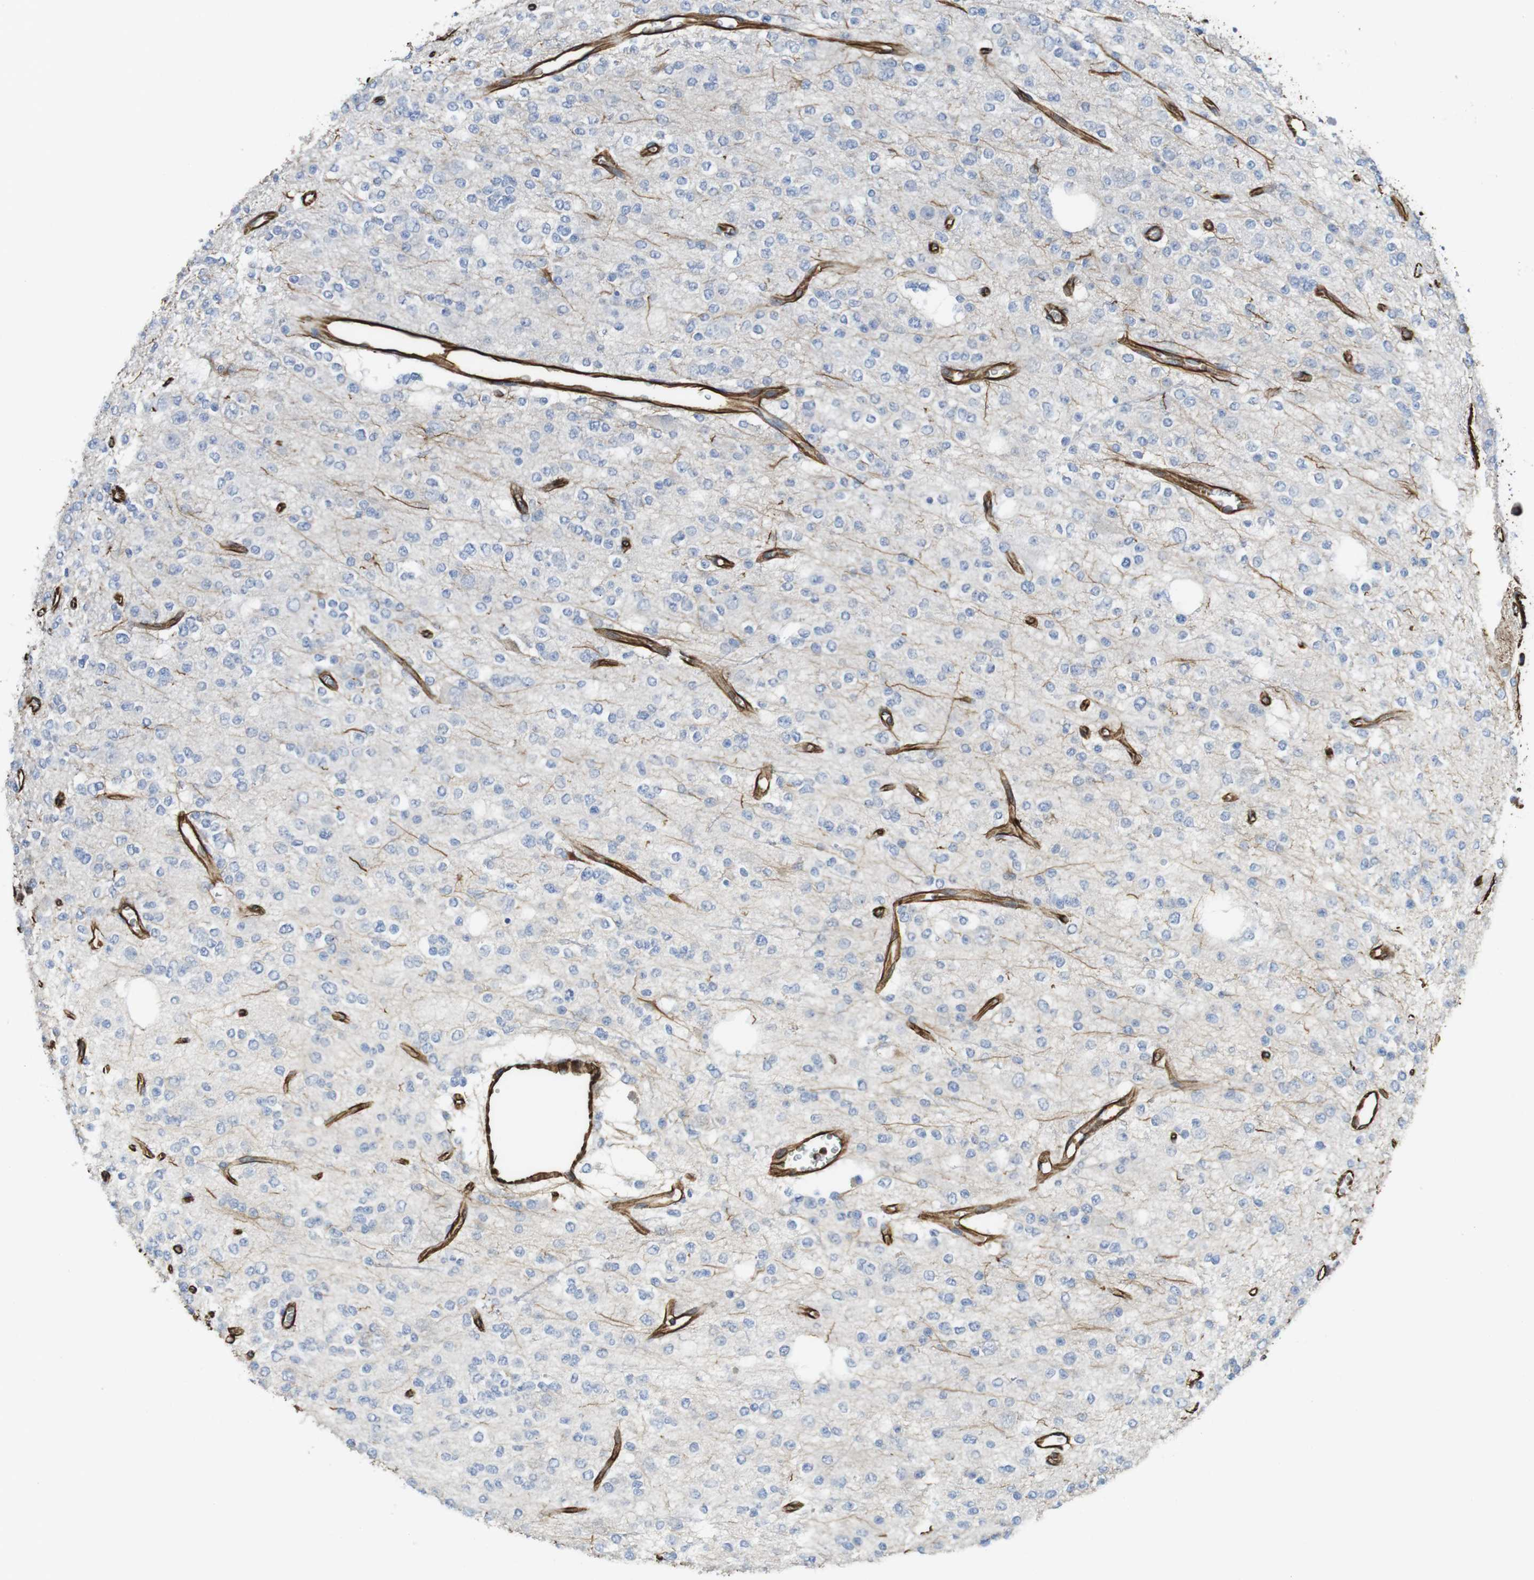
{"staining": {"intensity": "negative", "quantity": "none", "location": "none"}, "tissue": "glioma", "cell_type": "Tumor cells", "image_type": "cancer", "snomed": [{"axis": "morphology", "description": "Glioma, malignant, Low grade"}, {"axis": "topography", "description": "Brain"}], "caption": "Immunohistochemistry of human glioma exhibits no expression in tumor cells.", "gene": "RALGPS1", "patient": {"sex": "male", "age": 38}}